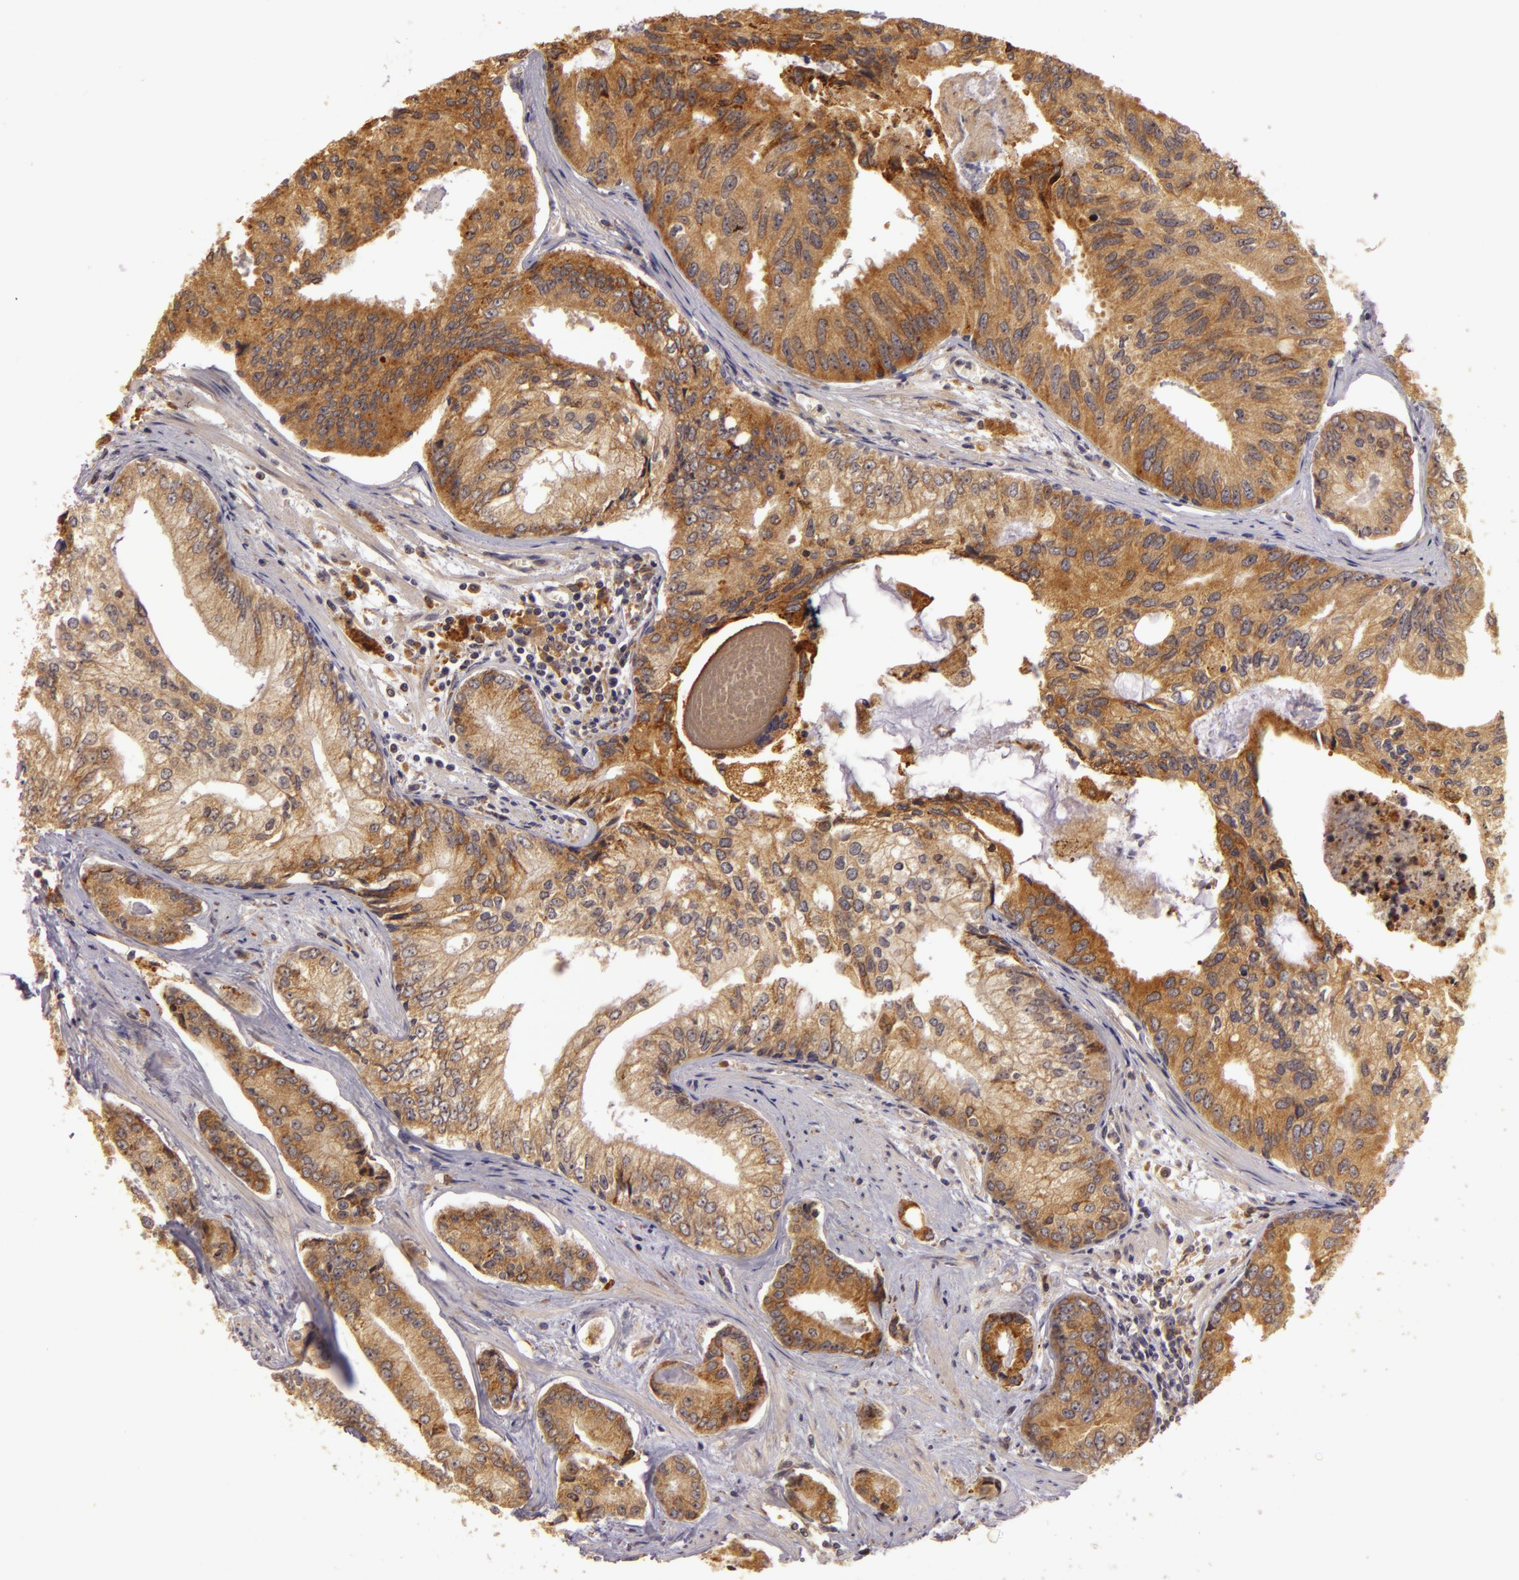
{"staining": {"intensity": "moderate", "quantity": ">75%", "location": "cytoplasmic/membranous"}, "tissue": "prostate cancer", "cell_type": "Tumor cells", "image_type": "cancer", "snomed": [{"axis": "morphology", "description": "Adenocarcinoma, High grade"}, {"axis": "topography", "description": "Prostate"}], "caption": "High-grade adenocarcinoma (prostate) stained with a protein marker exhibits moderate staining in tumor cells.", "gene": "PPP1R3F", "patient": {"sex": "male", "age": 56}}